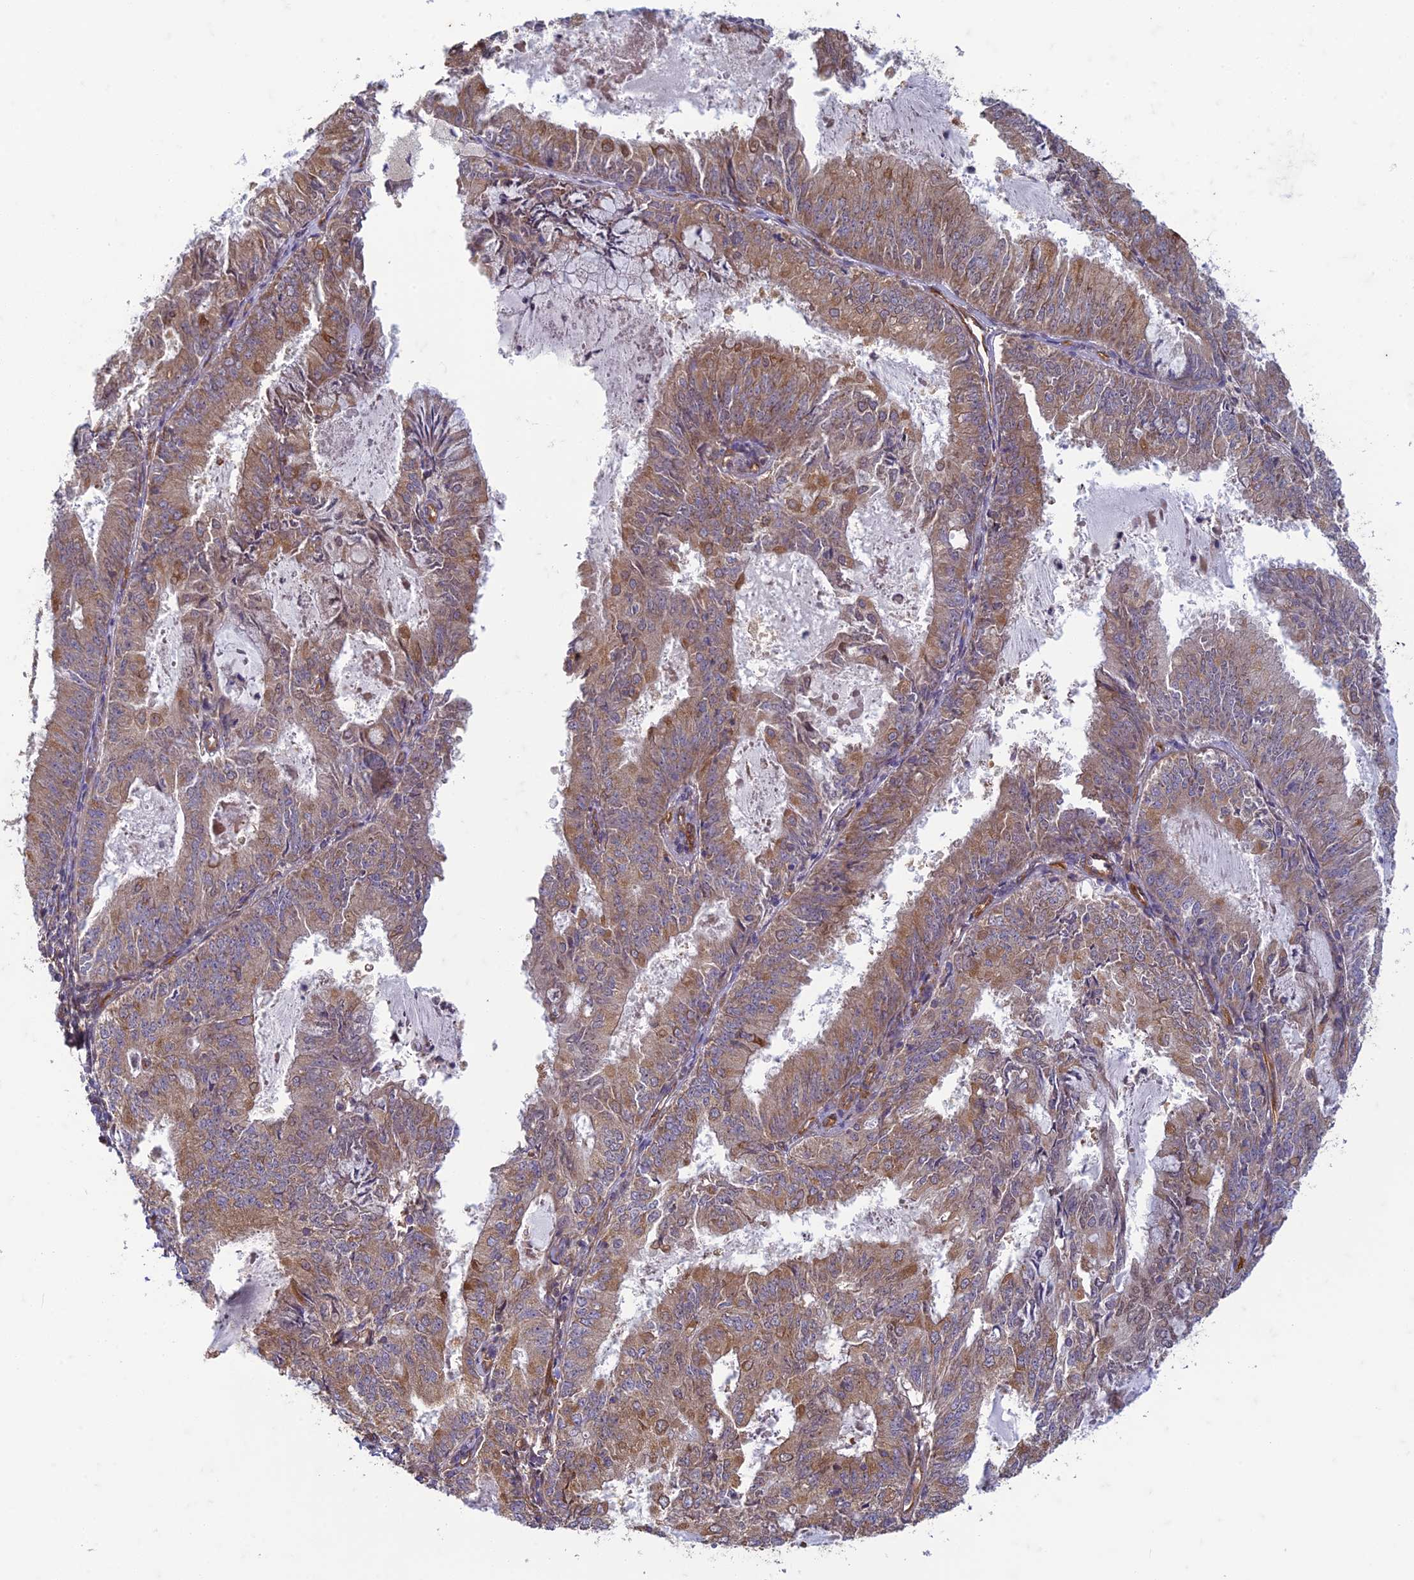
{"staining": {"intensity": "moderate", "quantity": ">75%", "location": "cytoplasmic/membranous"}, "tissue": "endometrial cancer", "cell_type": "Tumor cells", "image_type": "cancer", "snomed": [{"axis": "morphology", "description": "Adenocarcinoma, NOS"}, {"axis": "topography", "description": "Endometrium"}], "caption": "A brown stain labels moderate cytoplasmic/membranous expression of a protein in human adenocarcinoma (endometrial) tumor cells.", "gene": "TCF25", "patient": {"sex": "female", "age": 57}}